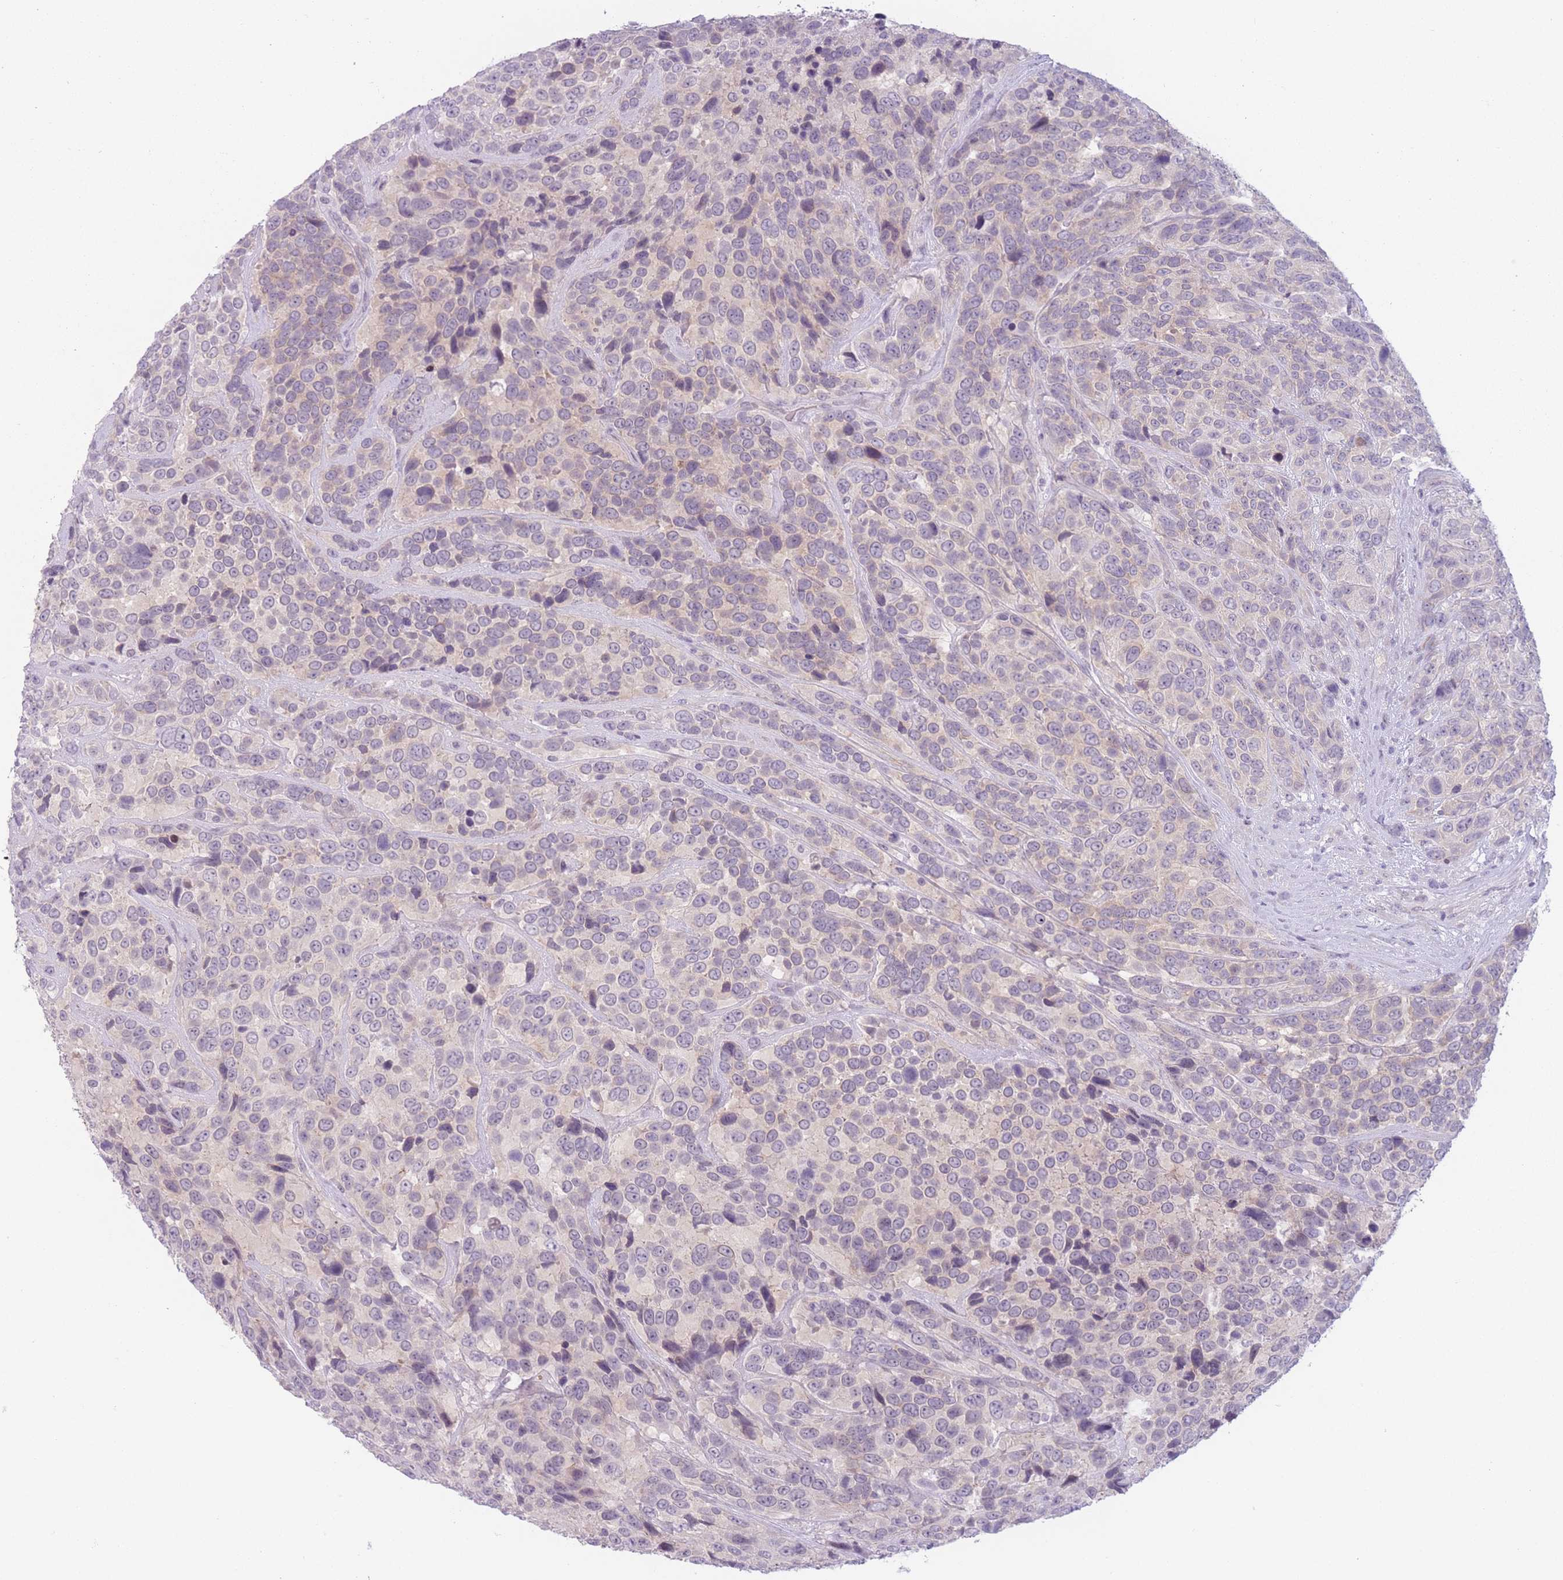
{"staining": {"intensity": "negative", "quantity": "none", "location": "none"}, "tissue": "urothelial cancer", "cell_type": "Tumor cells", "image_type": "cancer", "snomed": [{"axis": "morphology", "description": "Urothelial carcinoma, High grade"}, {"axis": "topography", "description": "Urinary bladder"}], "caption": "Immunohistochemical staining of urothelial carcinoma (high-grade) exhibits no significant expression in tumor cells. (Stains: DAB (3,3'-diaminobenzidine) immunohistochemistry (IHC) with hematoxylin counter stain, Microscopy: brightfield microscopy at high magnification).", "gene": "ZNF439", "patient": {"sex": "female", "age": 70}}